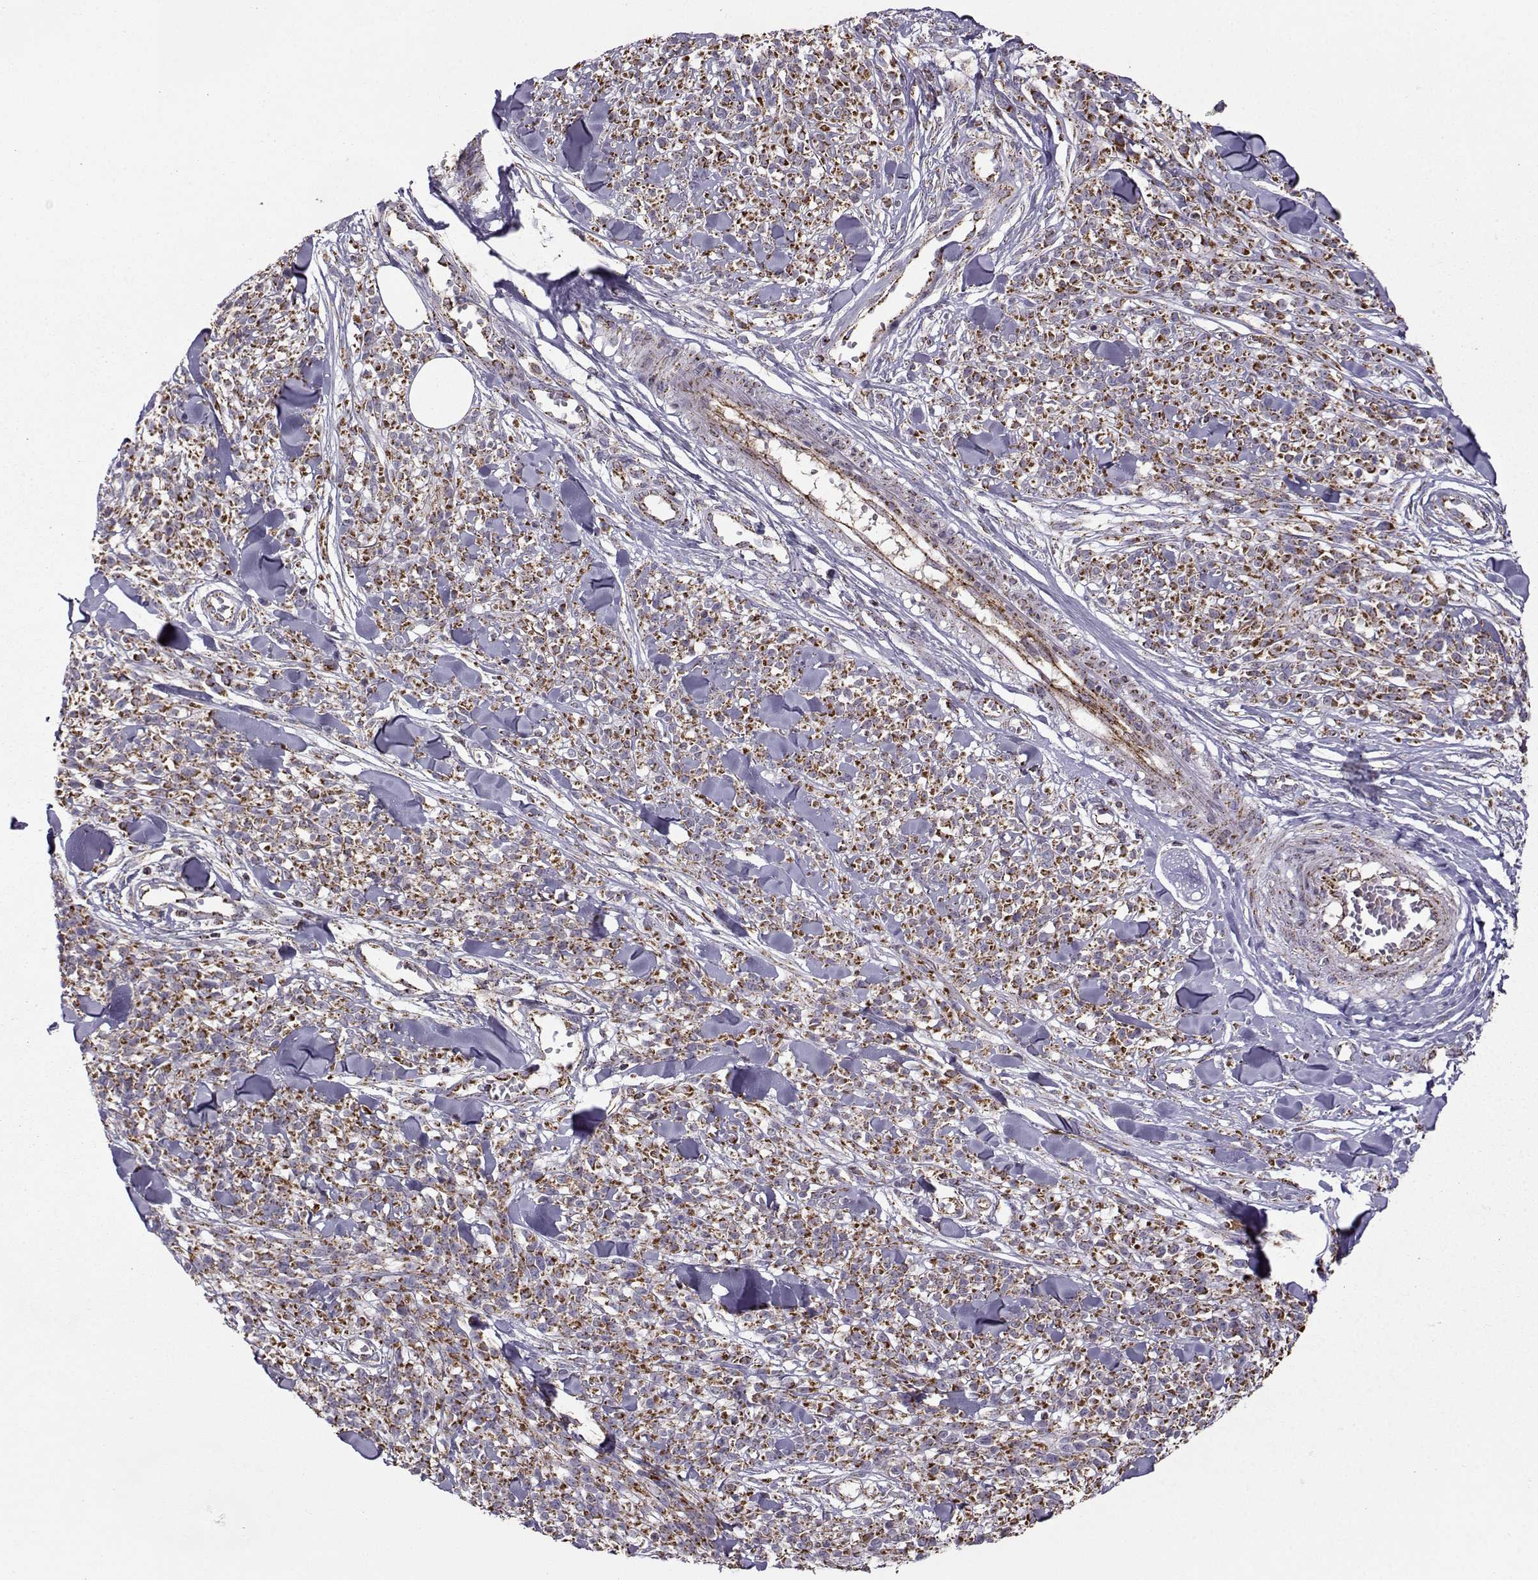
{"staining": {"intensity": "strong", "quantity": ">75%", "location": "cytoplasmic/membranous"}, "tissue": "melanoma", "cell_type": "Tumor cells", "image_type": "cancer", "snomed": [{"axis": "morphology", "description": "Malignant melanoma, NOS"}, {"axis": "topography", "description": "Skin"}, {"axis": "topography", "description": "Skin of trunk"}], "caption": "Strong cytoplasmic/membranous protein expression is identified in about >75% of tumor cells in melanoma.", "gene": "NECAB3", "patient": {"sex": "male", "age": 74}}